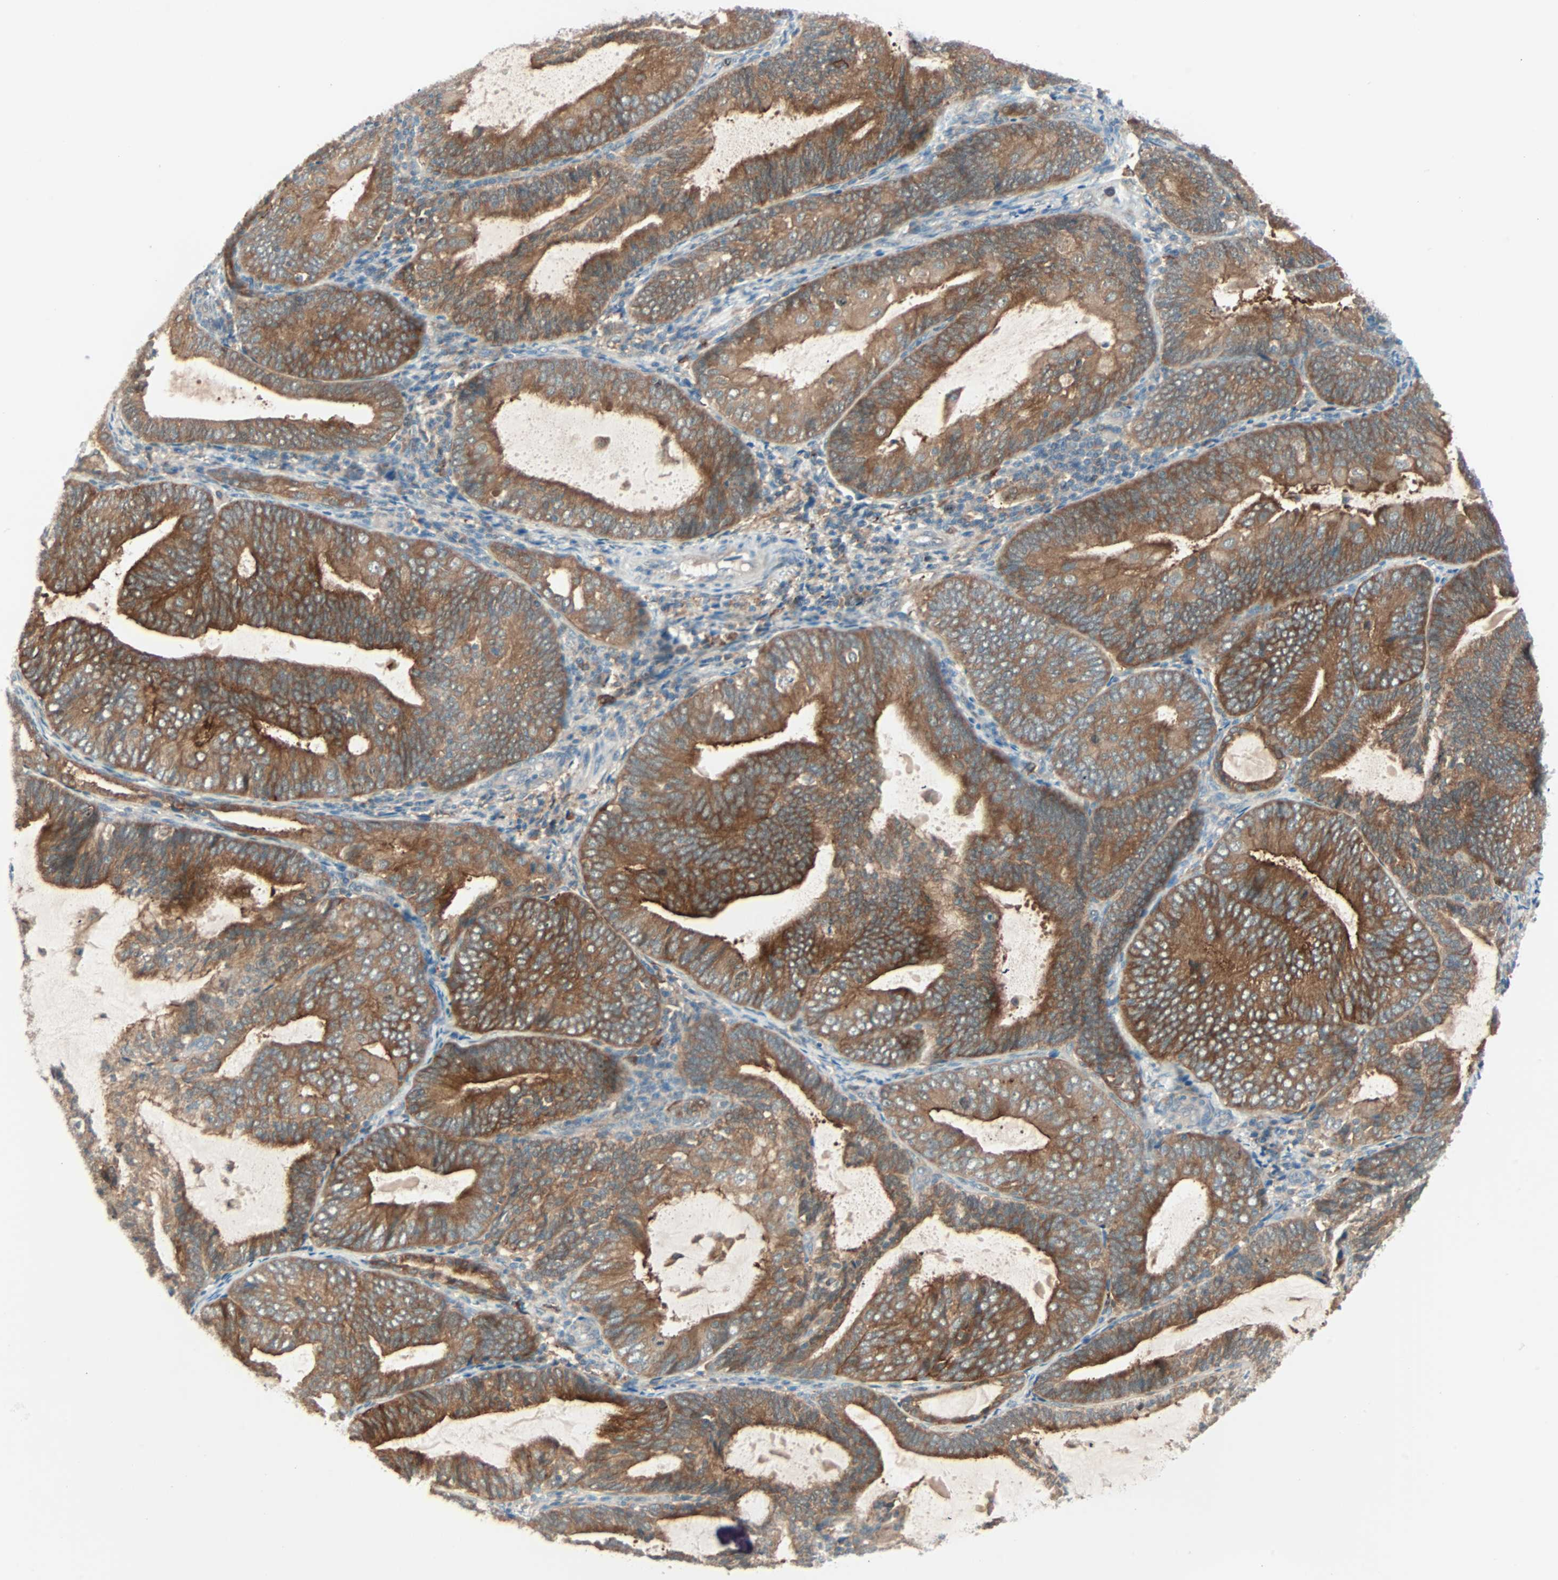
{"staining": {"intensity": "moderate", "quantity": ">75%", "location": "cytoplasmic/membranous"}, "tissue": "endometrial cancer", "cell_type": "Tumor cells", "image_type": "cancer", "snomed": [{"axis": "morphology", "description": "Adenocarcinoma, NOS"}, {"axis": "topography", "description": "Endometrium"}], "caption": "The immunohistochemical stain highlights moderate cytoplasmic/membranous staining in tumor cells of endometrial adenocarcinoma tissue.", "gene": "SMIM8", "patient": {"sex": "female", "age": 81}}